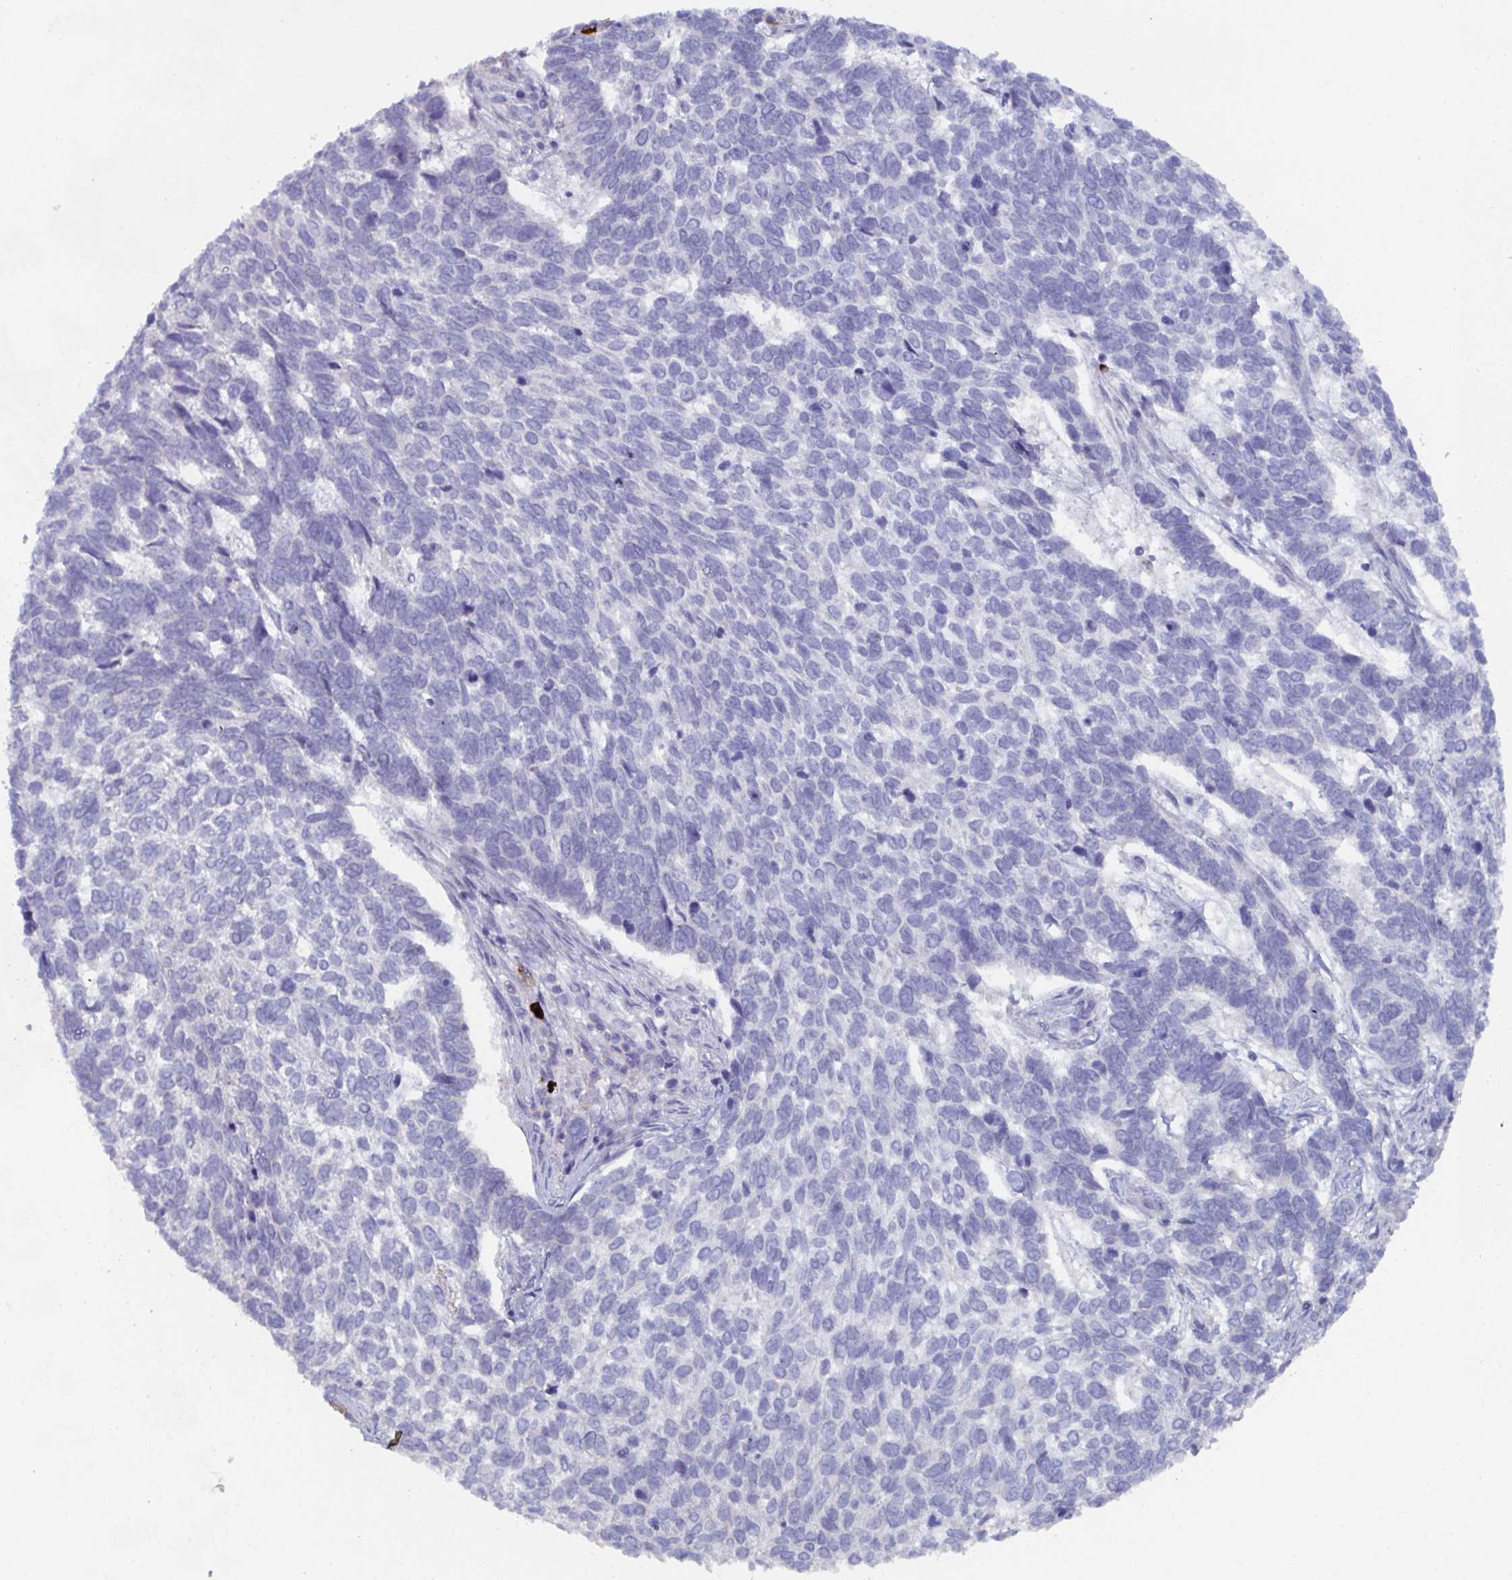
{"staining": {"intensity": "negative", "quantity": "none", "location": "none"}, "tissue": "skin cancer", "cell_type": "Tumor cells", "image_type": "cancer", "snomed": [{"axis": "morphology", "description": "Basal cell carcinoma"}, {"axis": "topography", "description": "Skin"}], "caption": "DAB immunohistochemical staining of skin cancer (basal cell carcinoma) displays no significant staining in tumor cells.", "gene": "KCNK5", "patient": {"sex": "female", "age": 65}}